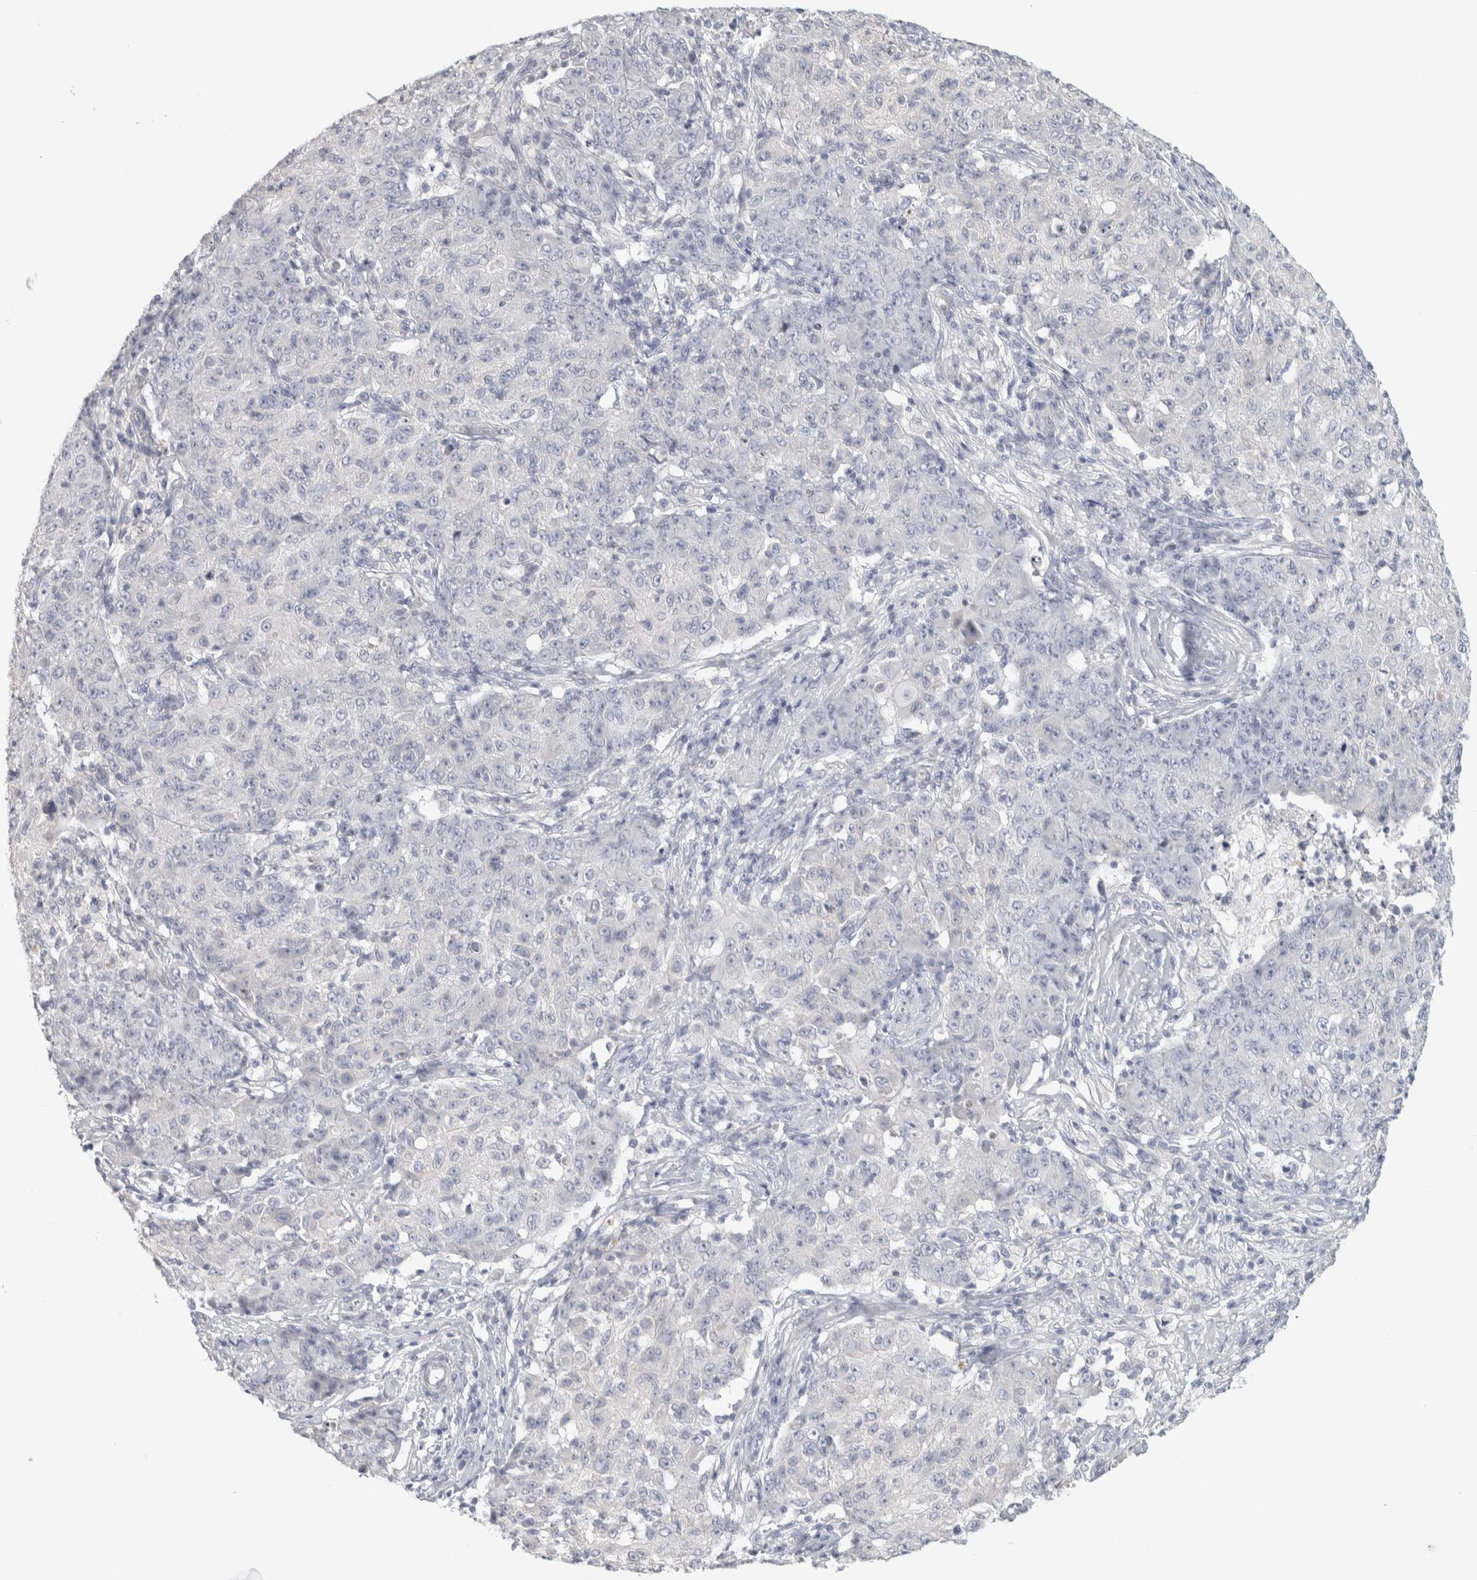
{"staining": {"intensity": "negative", "quantity": "none", "location": "none"}, "tissue": "ovarian cancer", "cell_type": "Tumor cells", "image_type": "cancer", "snomed": [{"axis": "morphology", "description": "Carcinoma, endometroid"}, {"axis": "topography", "description": "Ovary"}], "caption": "IHC image of neoplastic tissue: endometroid carcinoma (ovarian) stained with DAB exhibits no significant protein staining in tumor cells.", "gene": "DCXR", "patient": {"sex": "female", "age": 42}}